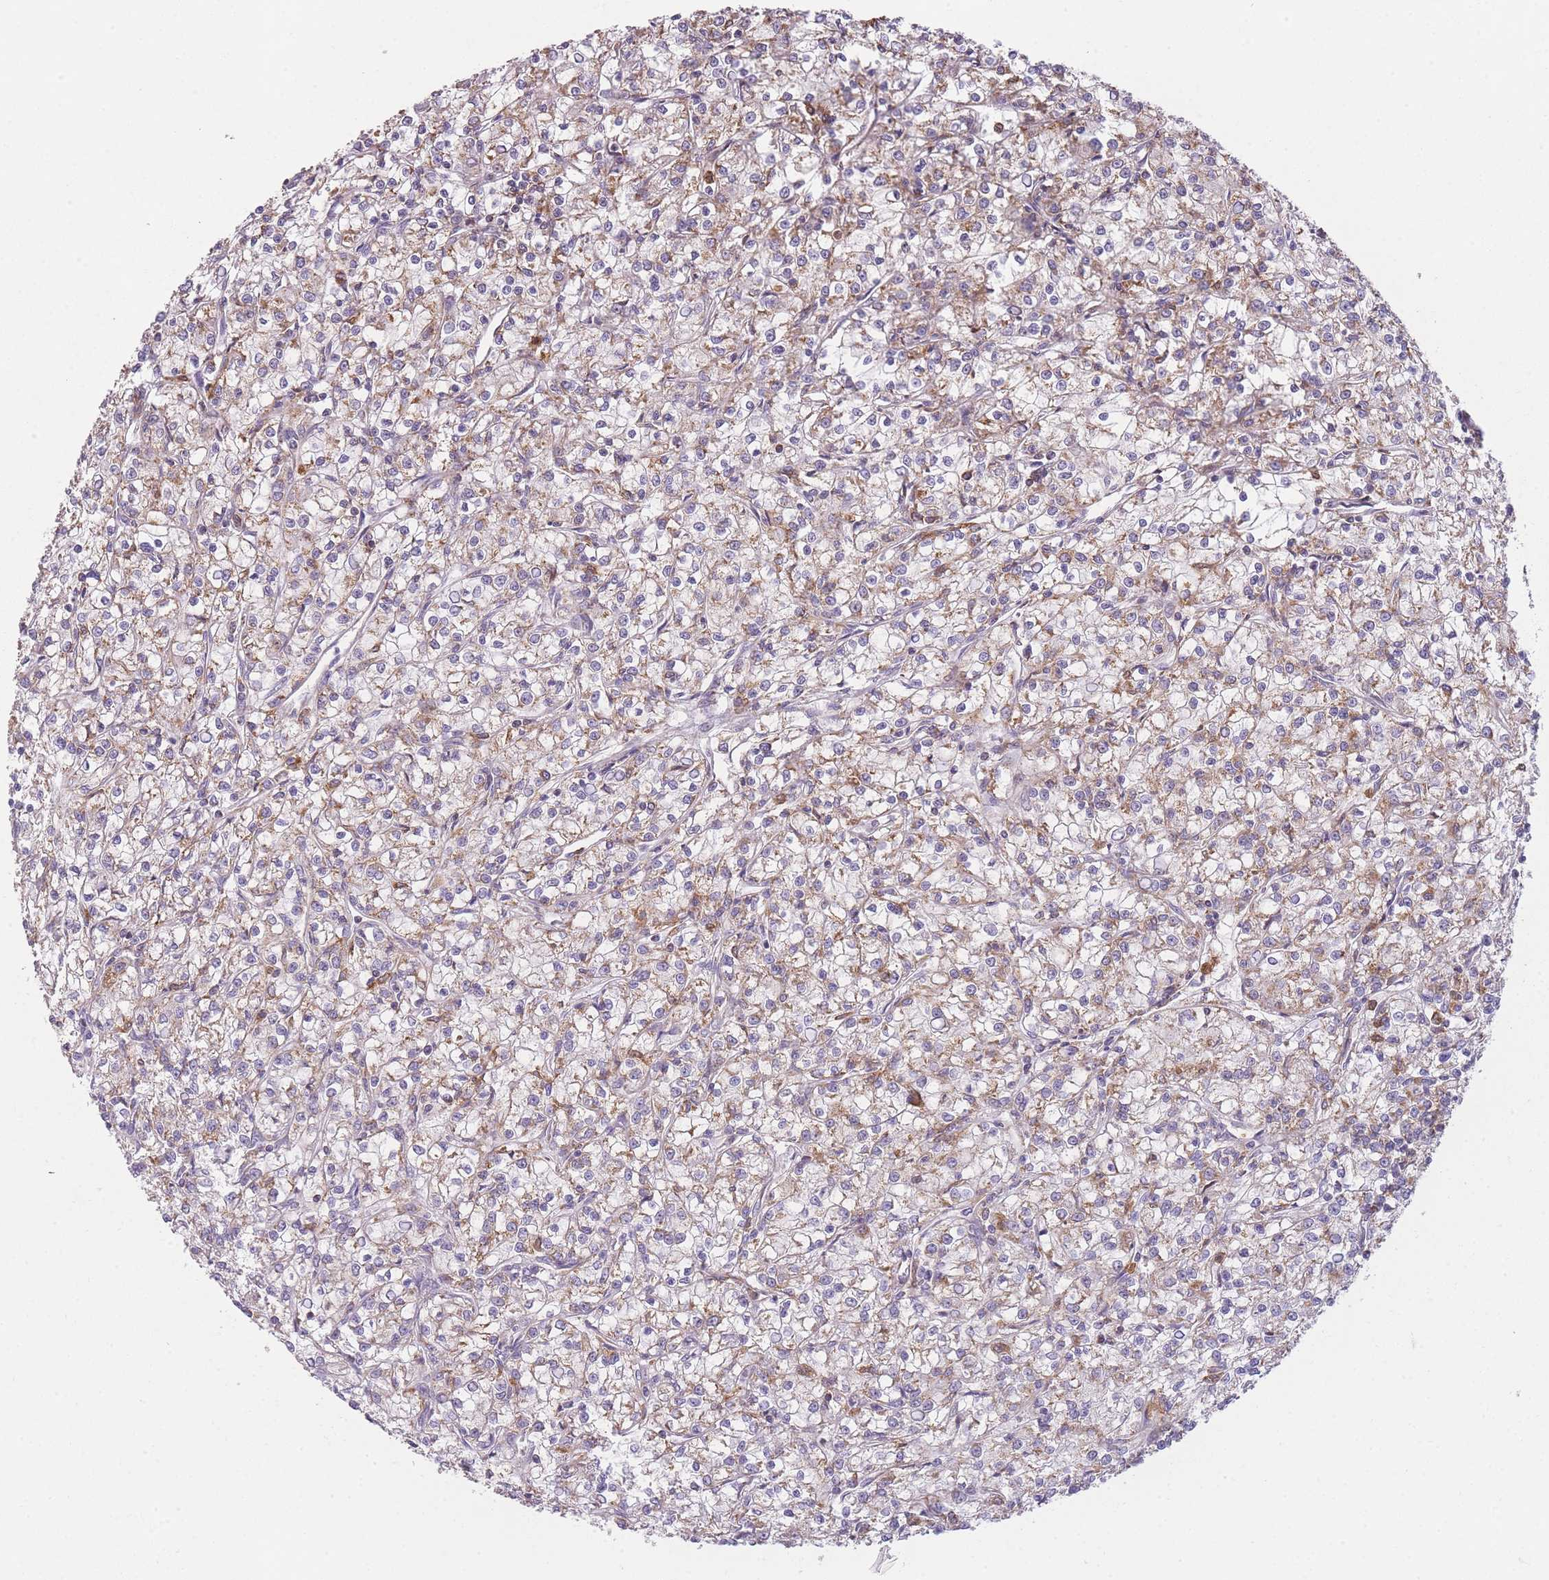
{"staining": {"intensity": "moderate", "quantity": "25%-75%", "location": "cytoplasmic/membranous"}, "tissue": "renal cancer", "cell_type": "Tumor cells", "image_type": "cancer", "snomed": [{"axis": "morphology", "description": "Adenocarcinoma, NOS"}, {"axis": "topography", "description": "Kidney"}], "caption": "This is an image of immunohistochemistry (IHC) staining of renal adenocarcinoma, which shows moderate positivity in the cytoplasmic/membranous of tumor cells.", "gene": "PRAM1", "patient": {"sex": "female", "age": 59}}